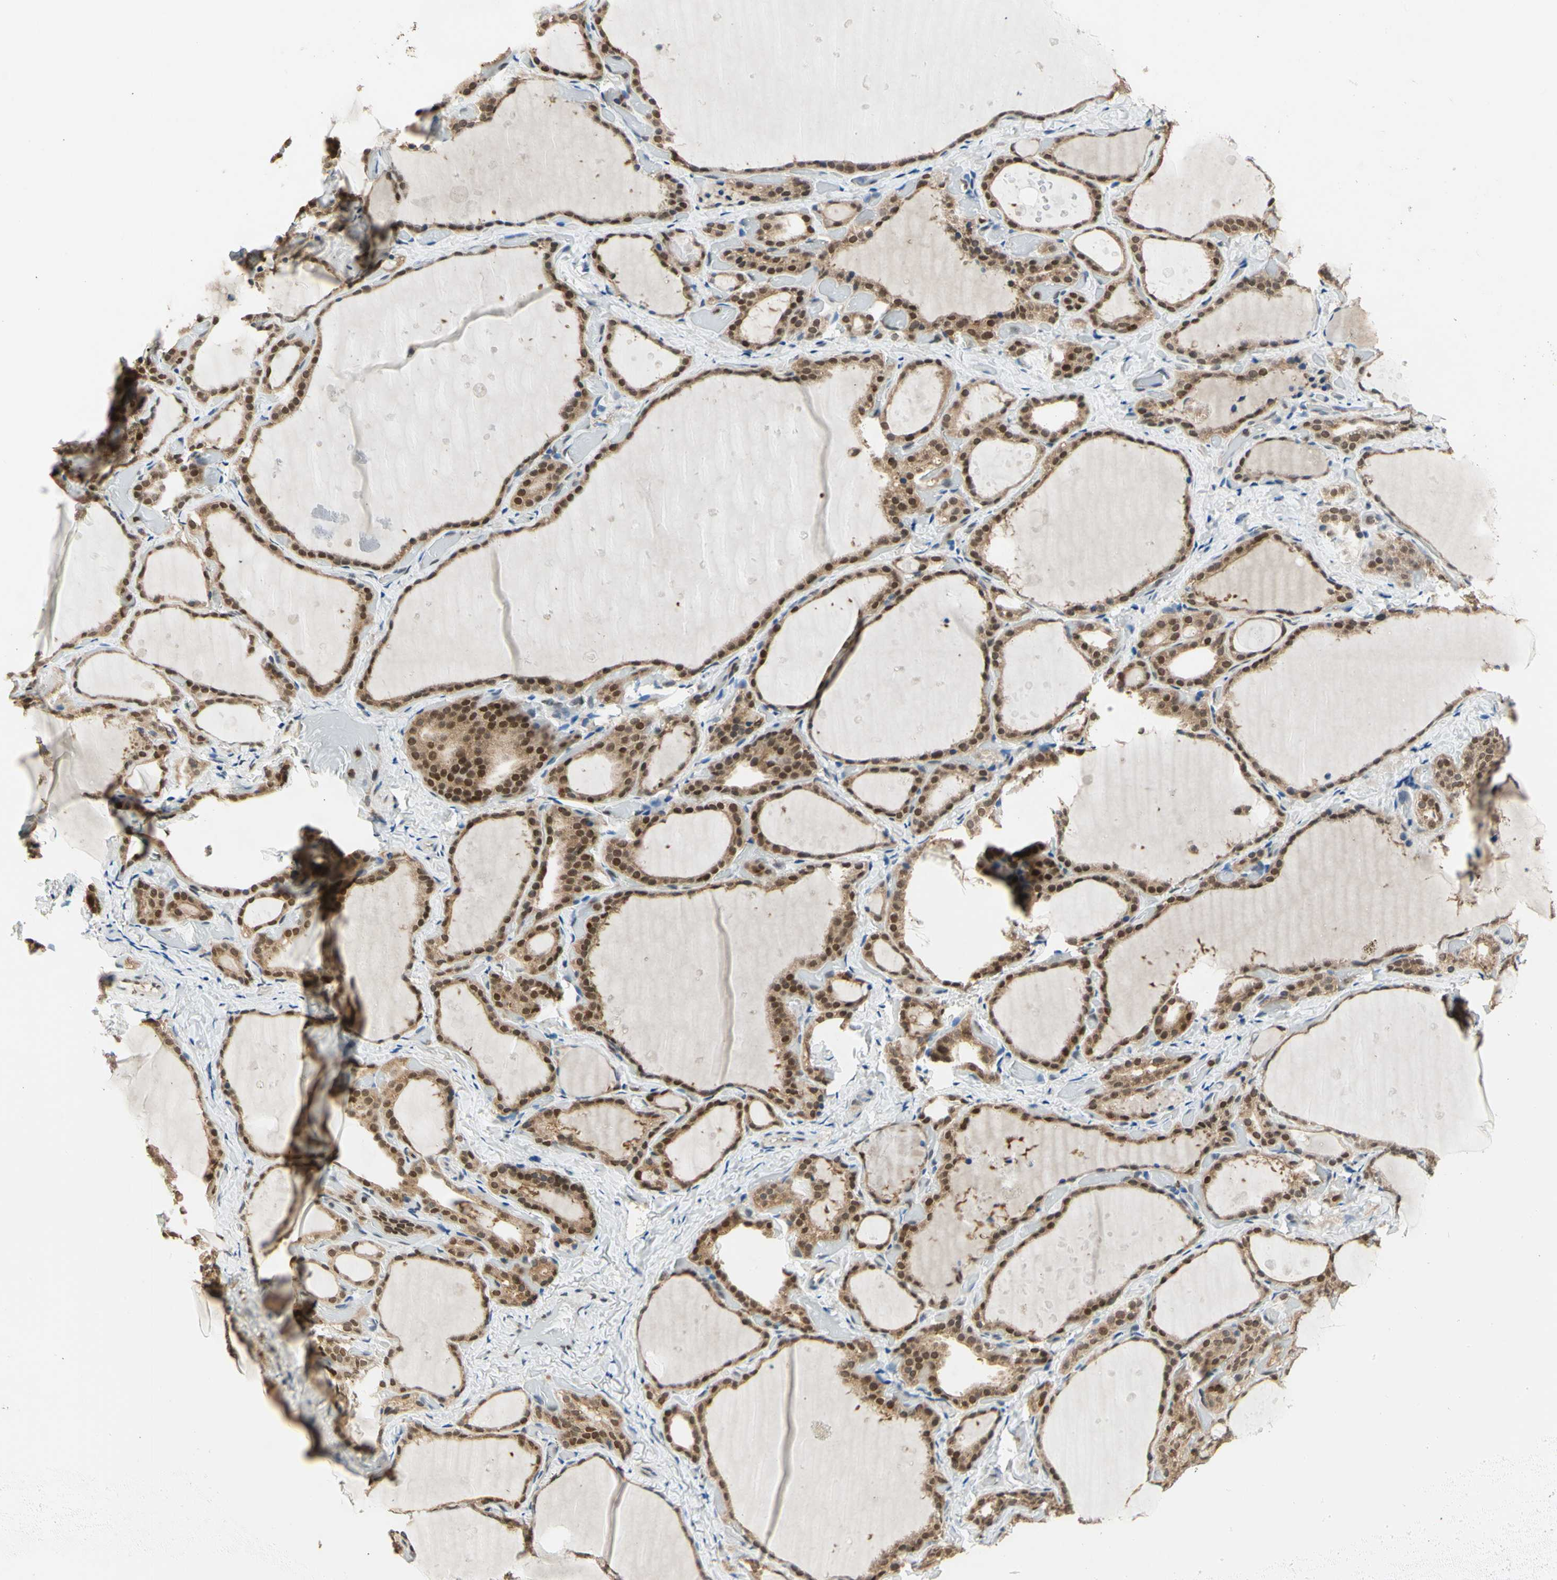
{"staining": {"intensity": "moderate", "quantity": ">75%", "location": "cytoplasmic/membranous,nuclear"}, "tissue": "thyroid gland", "cell_type": "Glandular cells", "image_type": "normal", "snomed": [{"axis": "morphology", "description": "Normal tissue, NOS"}, {"axis": "topography", "description": "Thyroid gland"}], "caption": "IHC image of unremarkable human thyroid gland stained for a protein (brown), which shows medium levels of moderate cytoplasmic/membranous,nuclear expression in about >75% of glandular cells.", "gene": "GSR", "patient": {"sex": "female", "age": 44}}